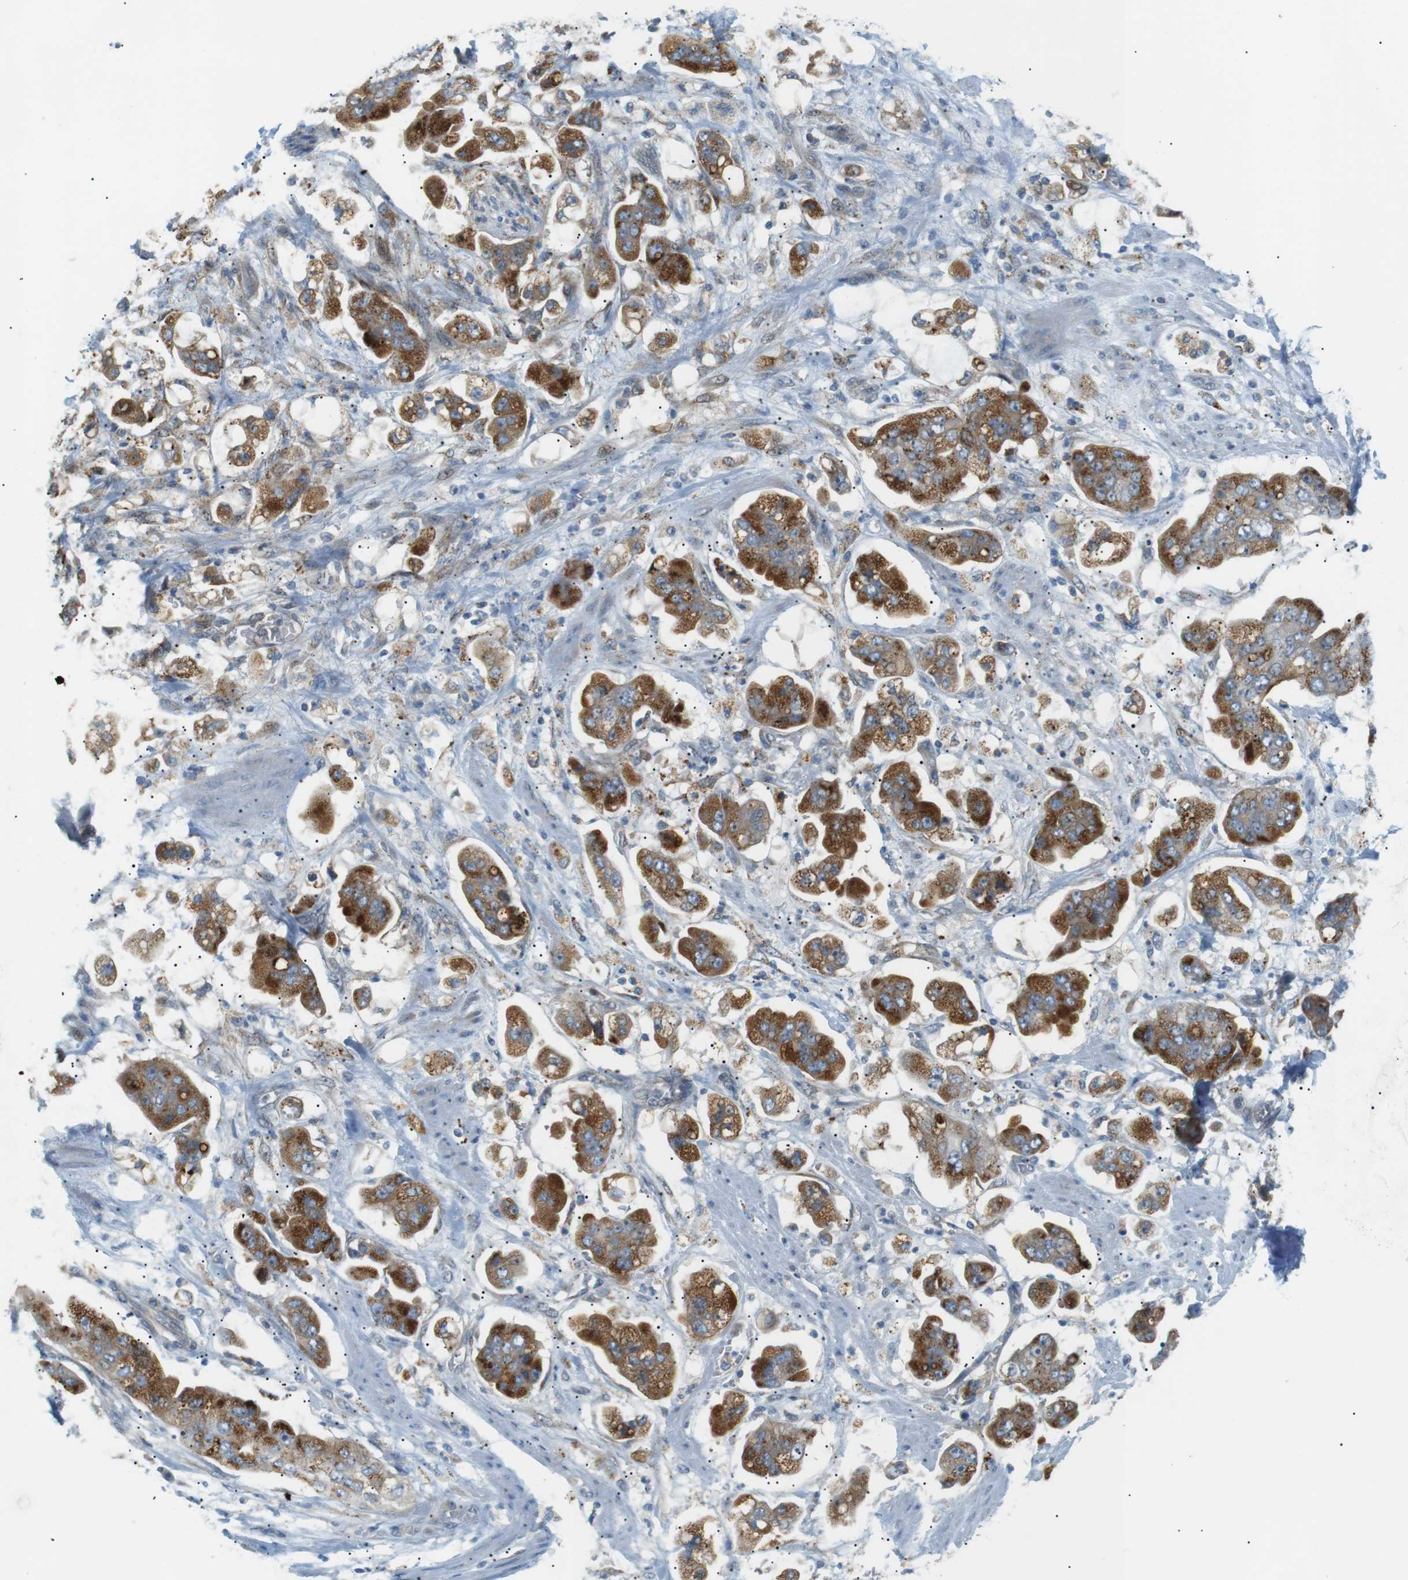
{"staining": {"intensity": "moderate", "quantity": ">75%", "location": "cytoplasmic/membranous"}, "tissue": "stomach cancer", "cell_type": "Tumor cells", "image_type": "cancer", "snomed": [{"axis": "morphology", "description": "Adenocarcinoma, NOS"}, {"axis": "topography", "description": "Stomach"}], "caption": "Immunohistochemistry photomicrograph of neoplastic tissue: human stomach cancer stained using immunohistochemistry (IHC) exhibits medium levels of moderate protein expression localized specifically in the cytoplasmic/membranous of tumor cells, appearing as a cytoplasmic/membranous brown color.", "gene": "B4GALNT2", "patient": {"sex": "male", "age": 62}}